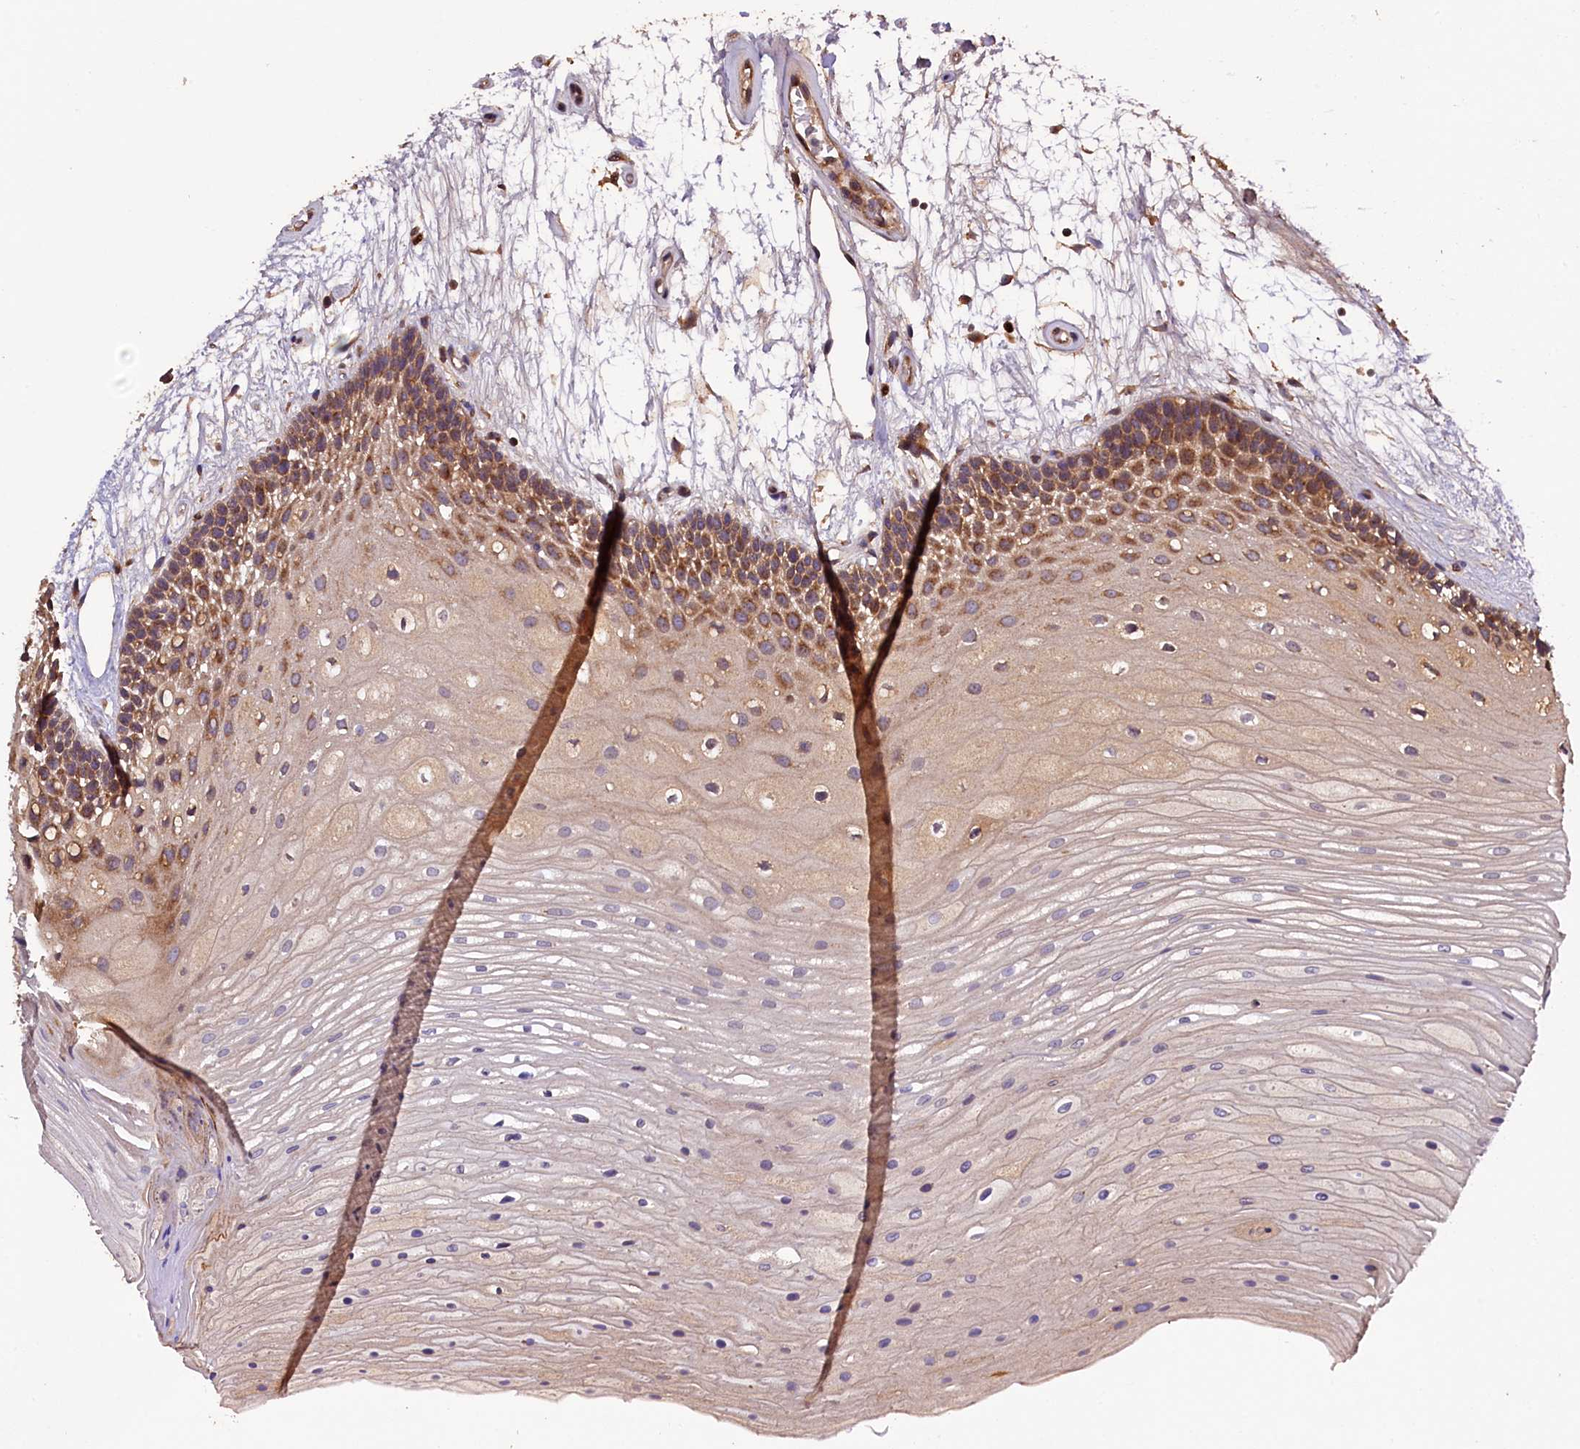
{"staining": {"intensity": "moderate", "quantity": "25%-75%", "location": "cytoplasmic/membranous"}, "tissue": "oral mucosa", "cell_type": "Squamous epithelial cells", "image_type": "normal", "snomed": [{"axis": "morphology", "description": "Normal tissue, NOS"}, {"axis": "topography", "description": "Oral tissue"}], "caption": "Benign oral mucosa exhibits moderate cytoplasmic/membranous staining in approximately 25%-75% of squamous epithelial cells.", "gene": "KLC2", "patient": {"sex": "female", "age": 80}}